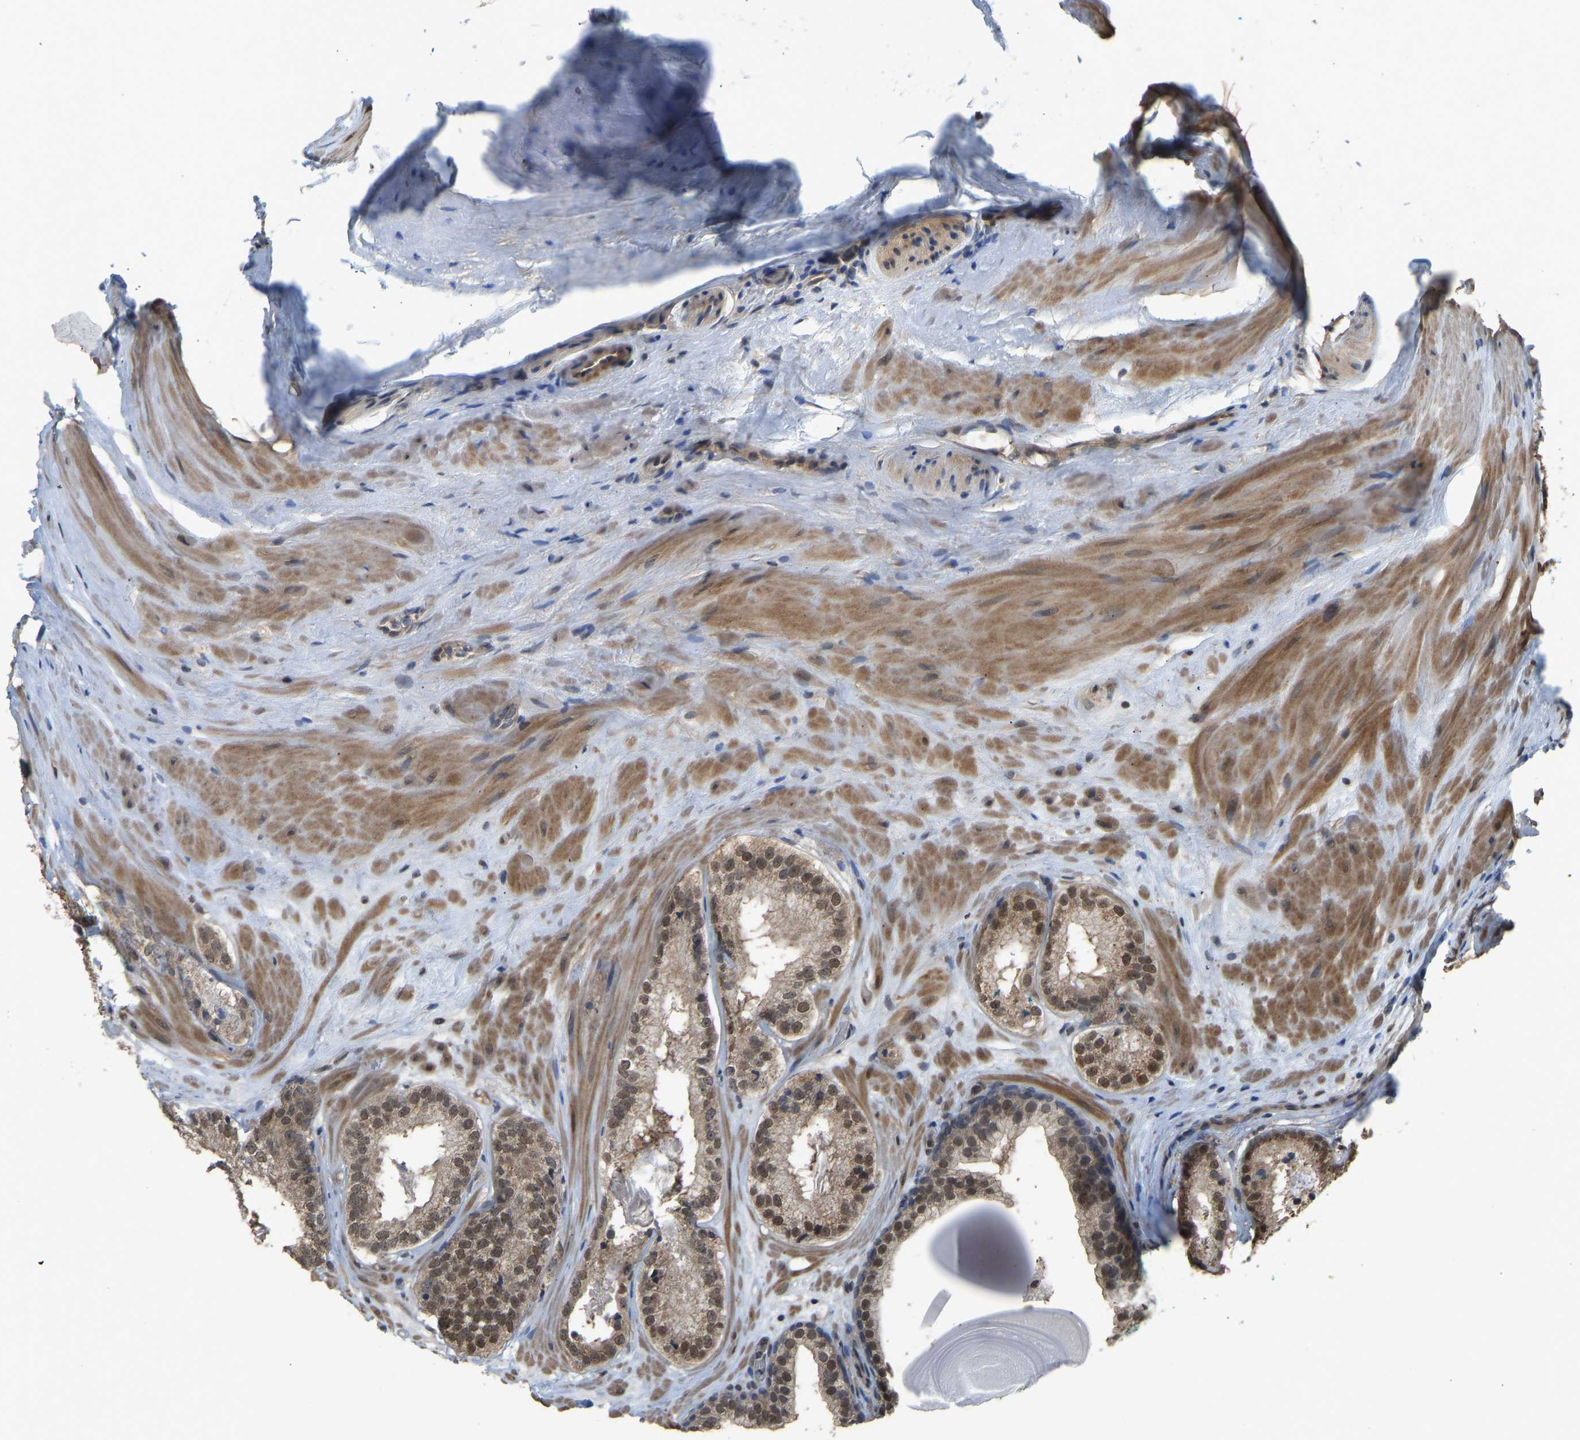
{"staining": {"intensity": "moderate", "quantity": ">75%", "location": "nuclear"}, "tissue": "prostate cancer", "cell_type": "Tumor cells", "image_type": "cancer", "snomed": [{"axis": "morphology", "description": "Adenocarcinoma, High grade"}, {"axis": "topography", "description": "Prostate"}], "caption": "There is medium levels of moderate nuclear expression in tumor cells of prostate adenocarcinoma (high-grade), as demonstrated by immunohistochemical staining (brown color).", "gene": "KPNA6", "patient": {"sex": "male", "age": 65}}